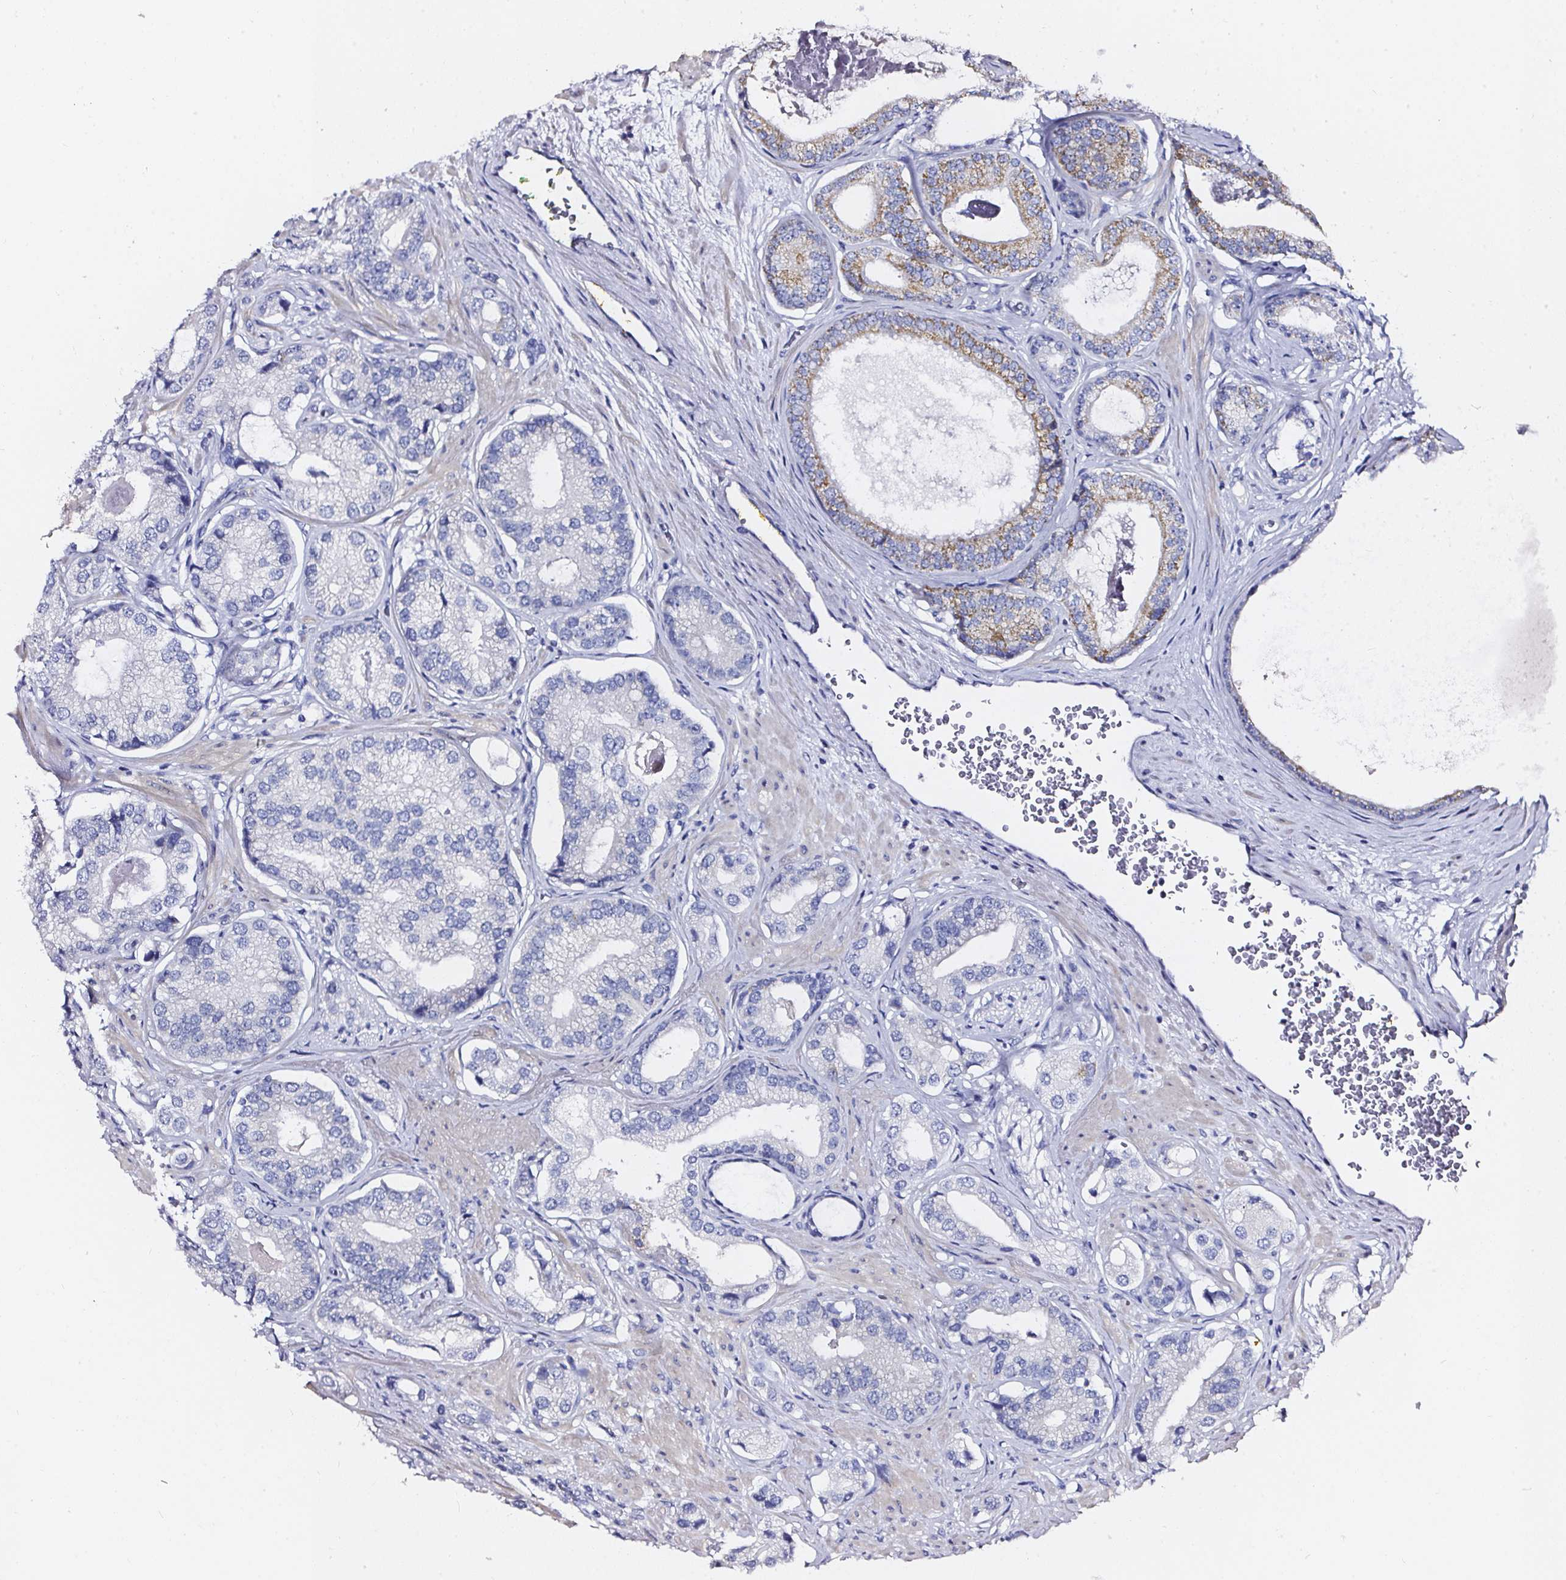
{"staining": {"intensity": "moderate", "quantity": "<25%", "location": "cytoplasmic/membranous"}, "tissue": "prostate cancer", "cell_type": "Tumor cells", "image_type": "cancer", "snomed": [{"axis": "morphology", "description": "Adenocarcinoma, Low grade"}, {"axis": "topography", "description": "Prostate"}], "caption": "Brown immunohistochemical staining in low-grade adenocarcinoma (prostate) shows moderate cytoplasmic/membranous expression in about <25% of tumor cells.", "gene": "ELAVL2", "patient": {"sex": "male", "age": 61}}